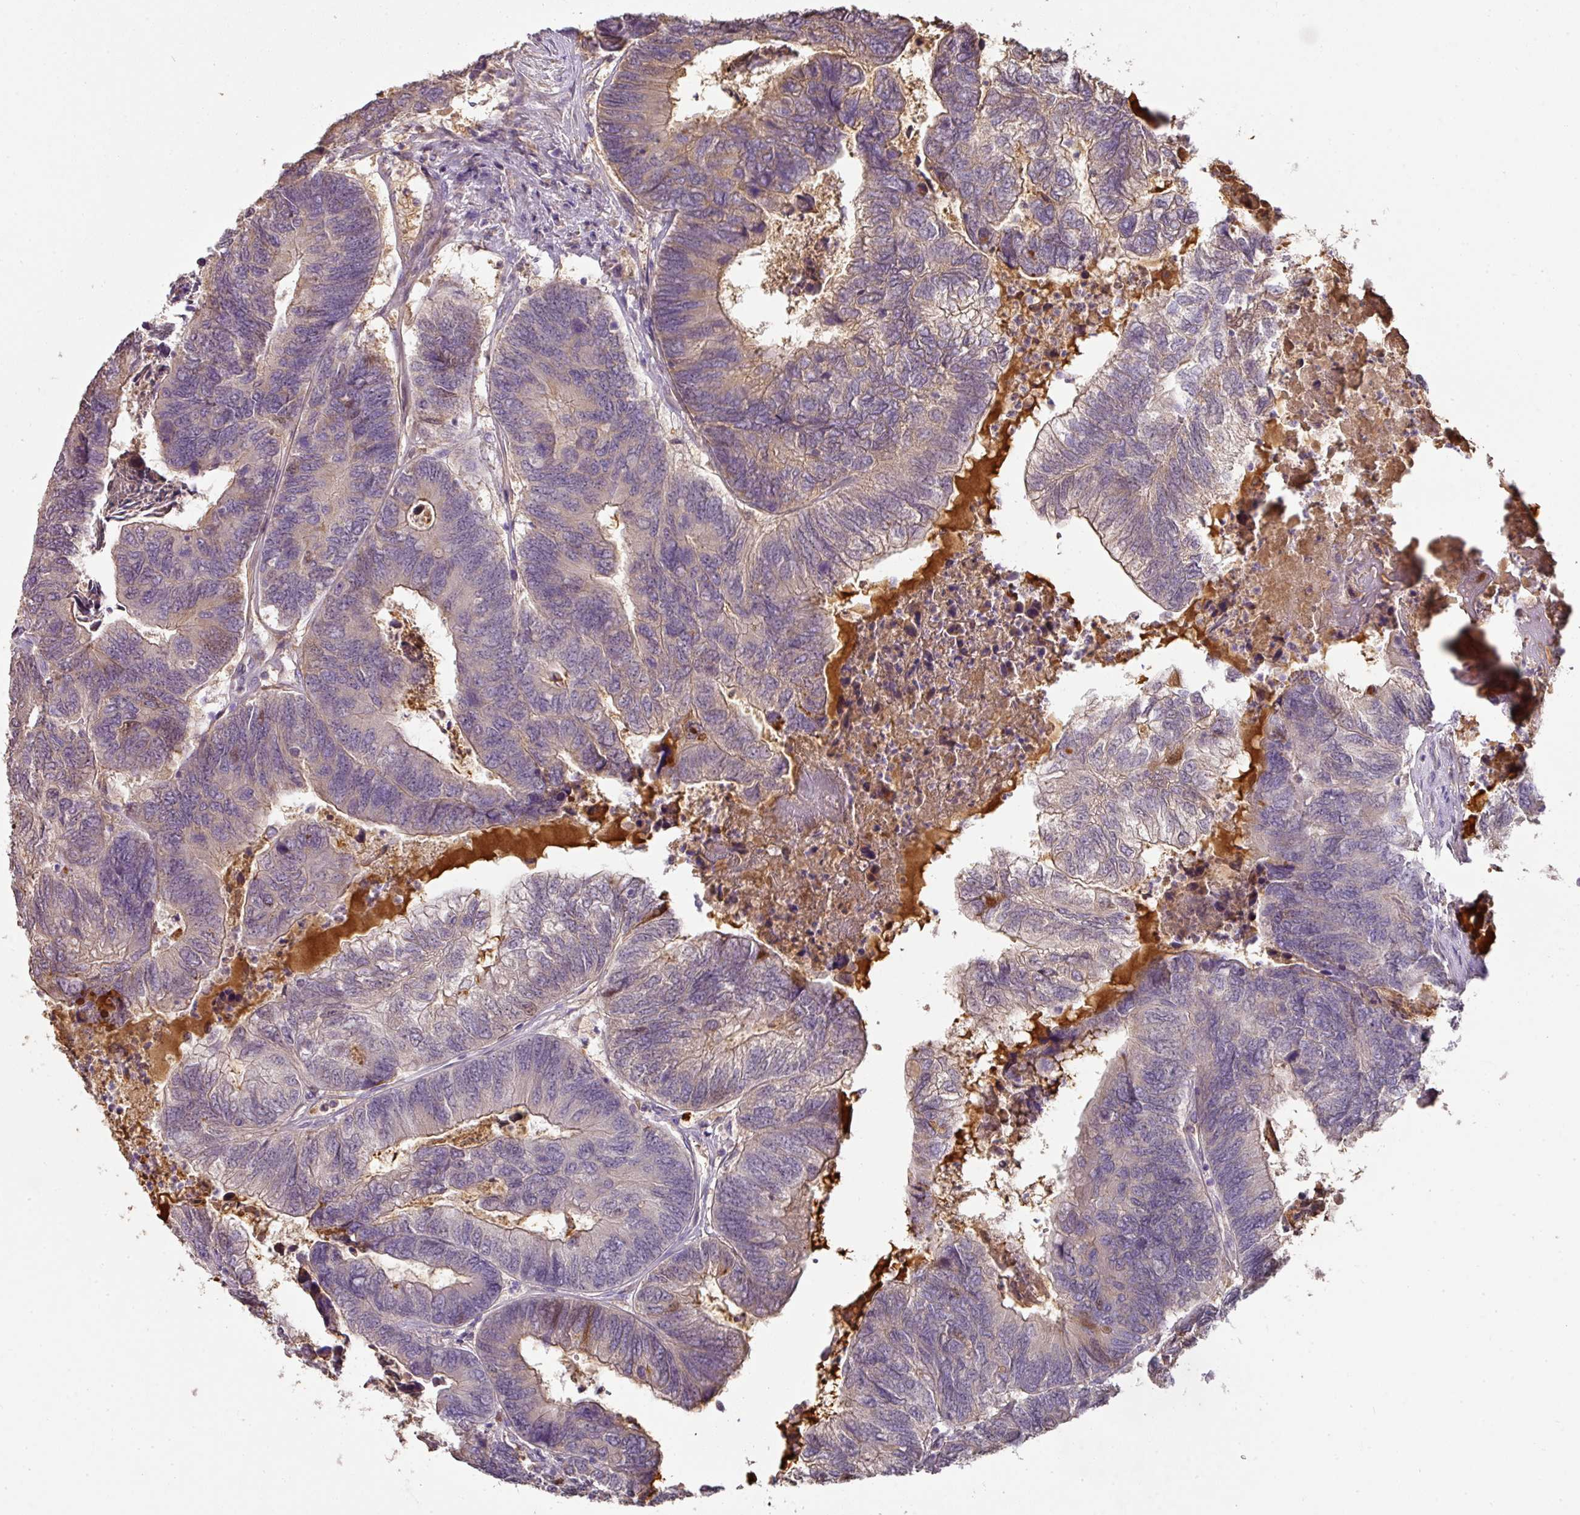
{"staining": {"intensity": "weak", "quantity": "<25%", "location": "cytoplasmic/membranous"}, "tissue": "colorectal cancer", "cell_type": "Tumor cells", "image_type": "cancer", "snomed": [{"axis": "morphology", "description": "Adenocarcinoma, NOS"}, {"axis": "topography", "description": "Colon"}], "caption": "Immunohistochemistry (IHC) image of neoplastic tissue: human adenocarcinoma (colorectal) stained with DAB (3,3'-diaminobenzidine) demonstrates no significant protein positivity in tumor cells. (DAB IHC, high magnification).", "gene": "CCZ1", "patient": {"sex": "female", "age": 67}}